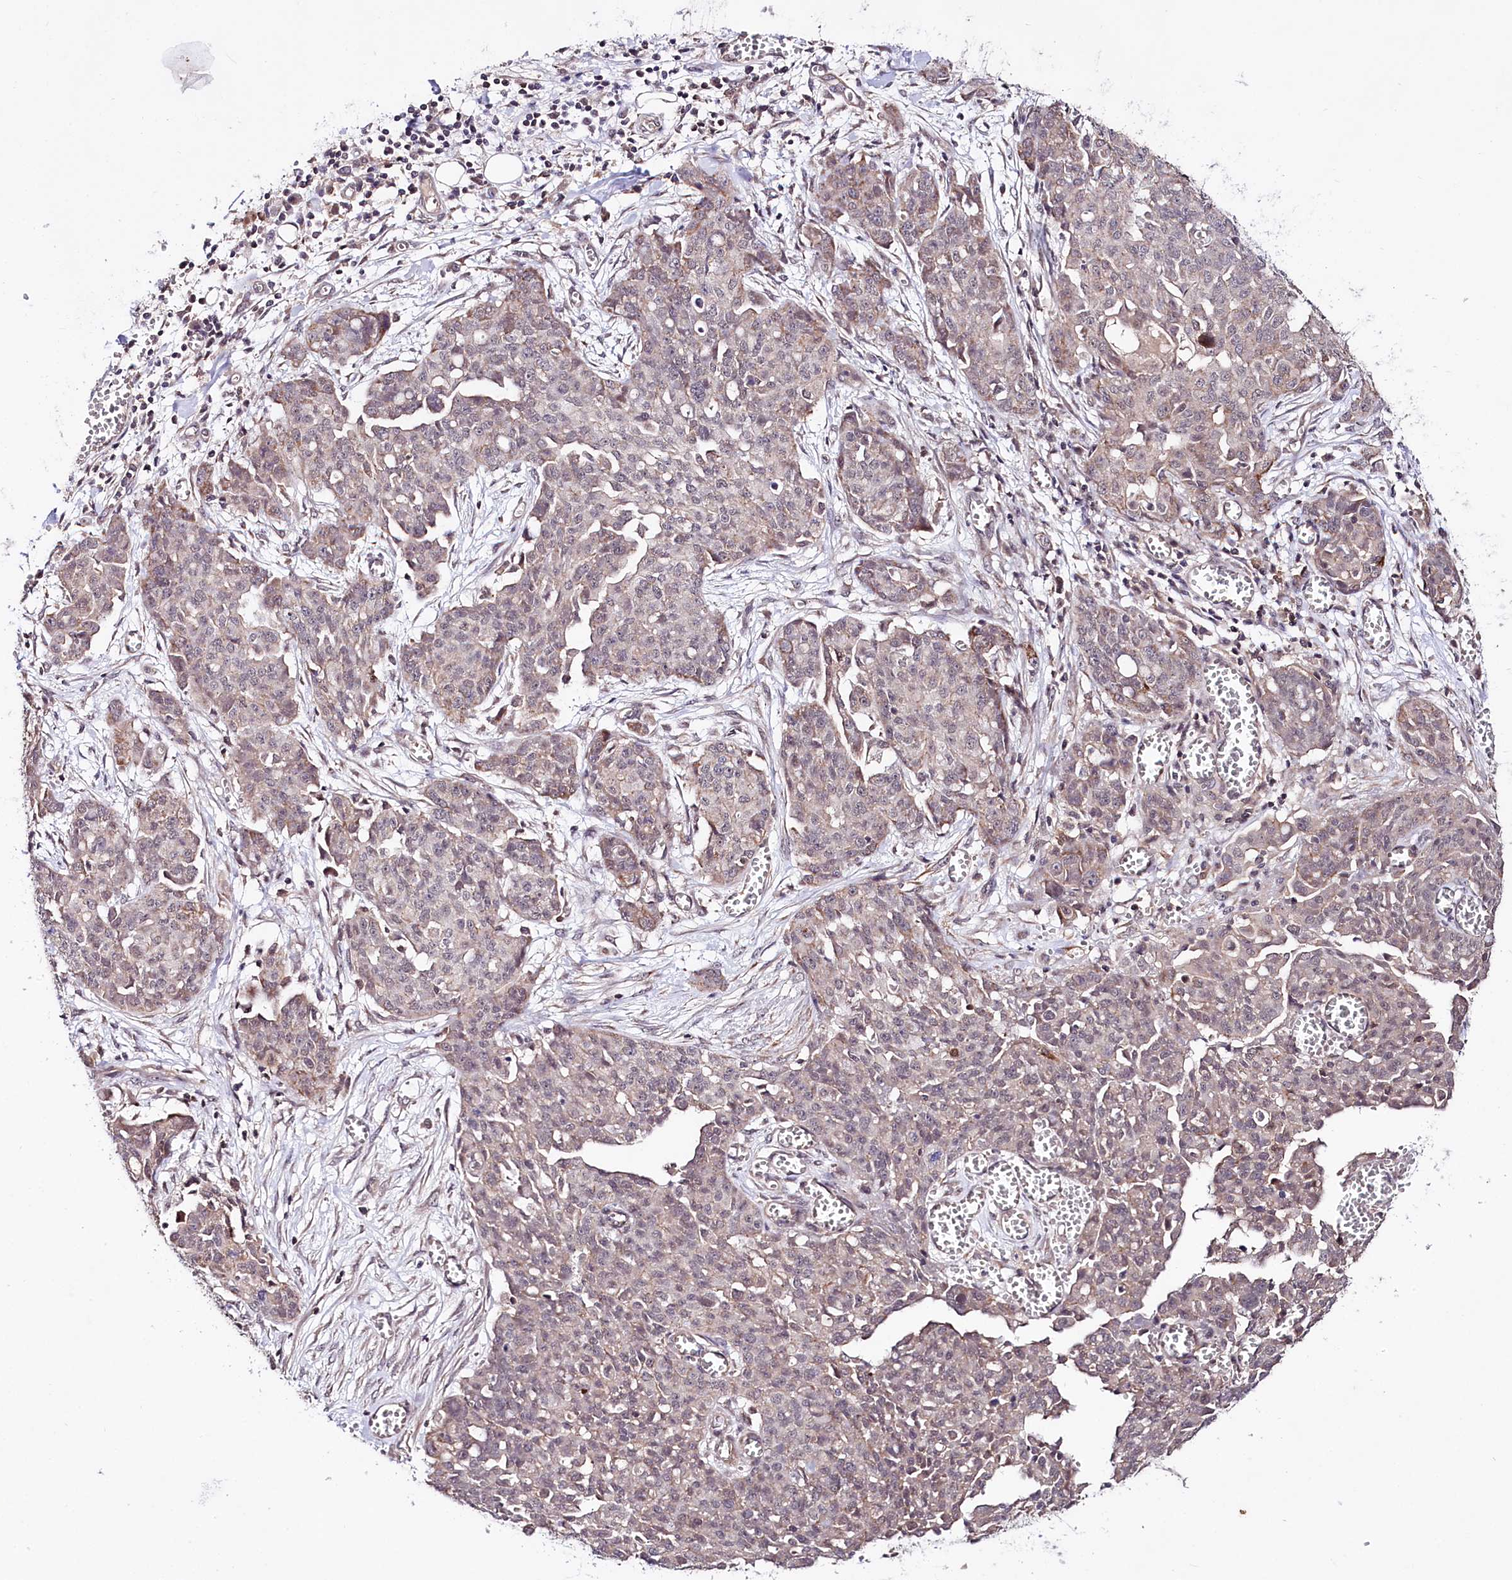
{"staining": {"intensity": "weak", "quantity": "<25%", "location": "cytoplasmic/membranous"}, "tissue": "ovarian cancer", "cell_type": "Tumor cells", "image_type": "cancer", "snomed": [{"axis": "morphology", "description": "Cystadenocarcinoma, serous, NOS"}, {"axis": "topography", "description": "Soft tissue"}, {"axis": "topography", "description": "Ovary"}], "caption": "Immunohistochemistry (IHC) of ovarian cancer shows no positivity in tumor cells.", "gene": "TAFAZZIN", "patient": {"sex": "female", "age": 57}}